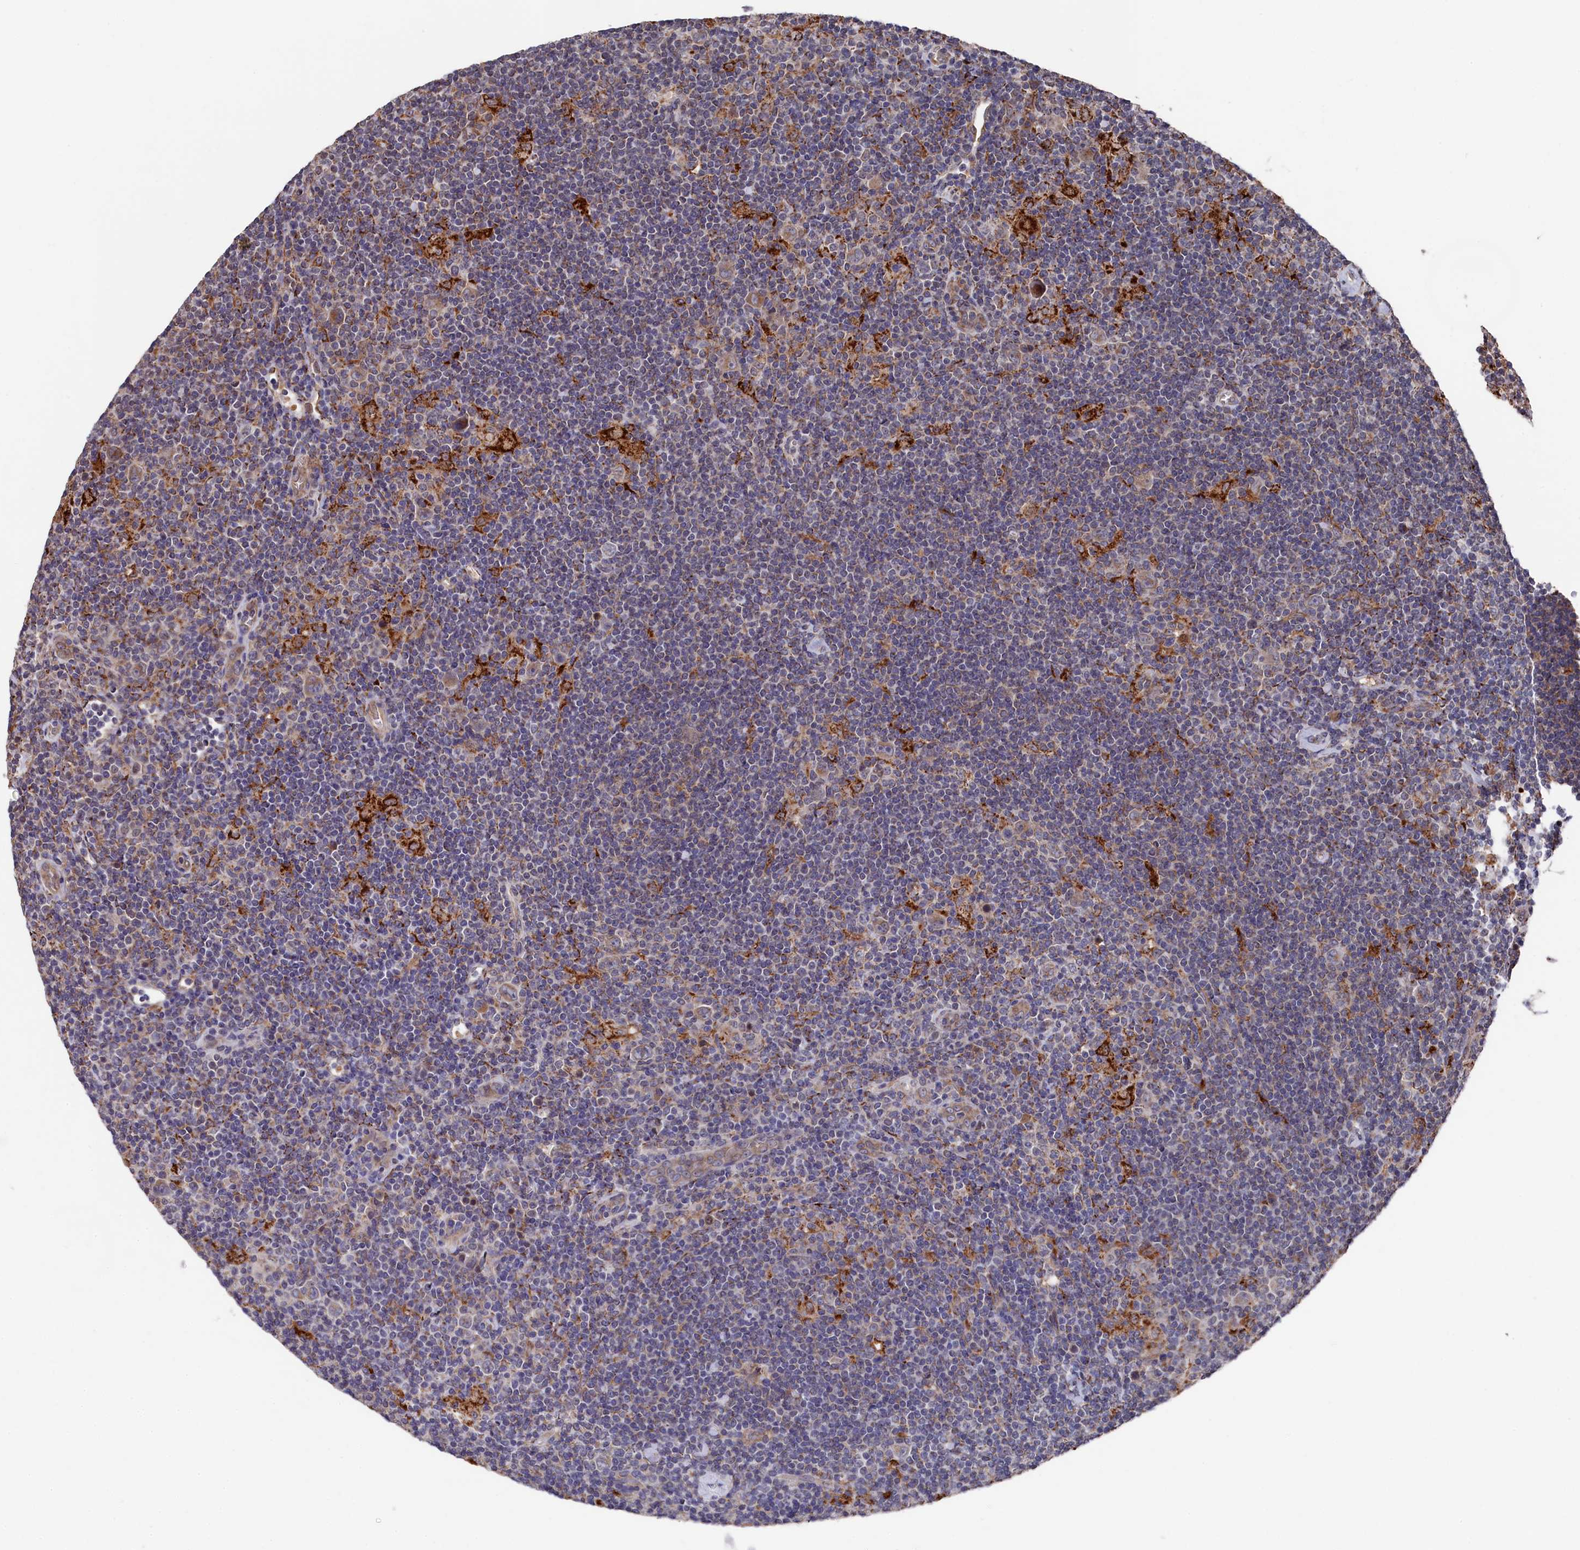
{"staining": {"intensity": "weak", "quantity": "25%-75%", "location": "cytoplasmic/membranous"}, "tissue": "lymphoma", "cell_type": "Tumor cells", "image_type": "cancer", "snomed": [{"axis": "morphology", "description": "Hodgkin's disease, NOS"}, {"axis": "topography", "description": "Lymph node"}], "caption": "Protein staining shows weak cytoplasmic/membranous positivity in approximately 25%-75% of tumor cells in lymphoma.", "gene": "SLC12A4", "patient": {"sex": "female", "age": 57}}